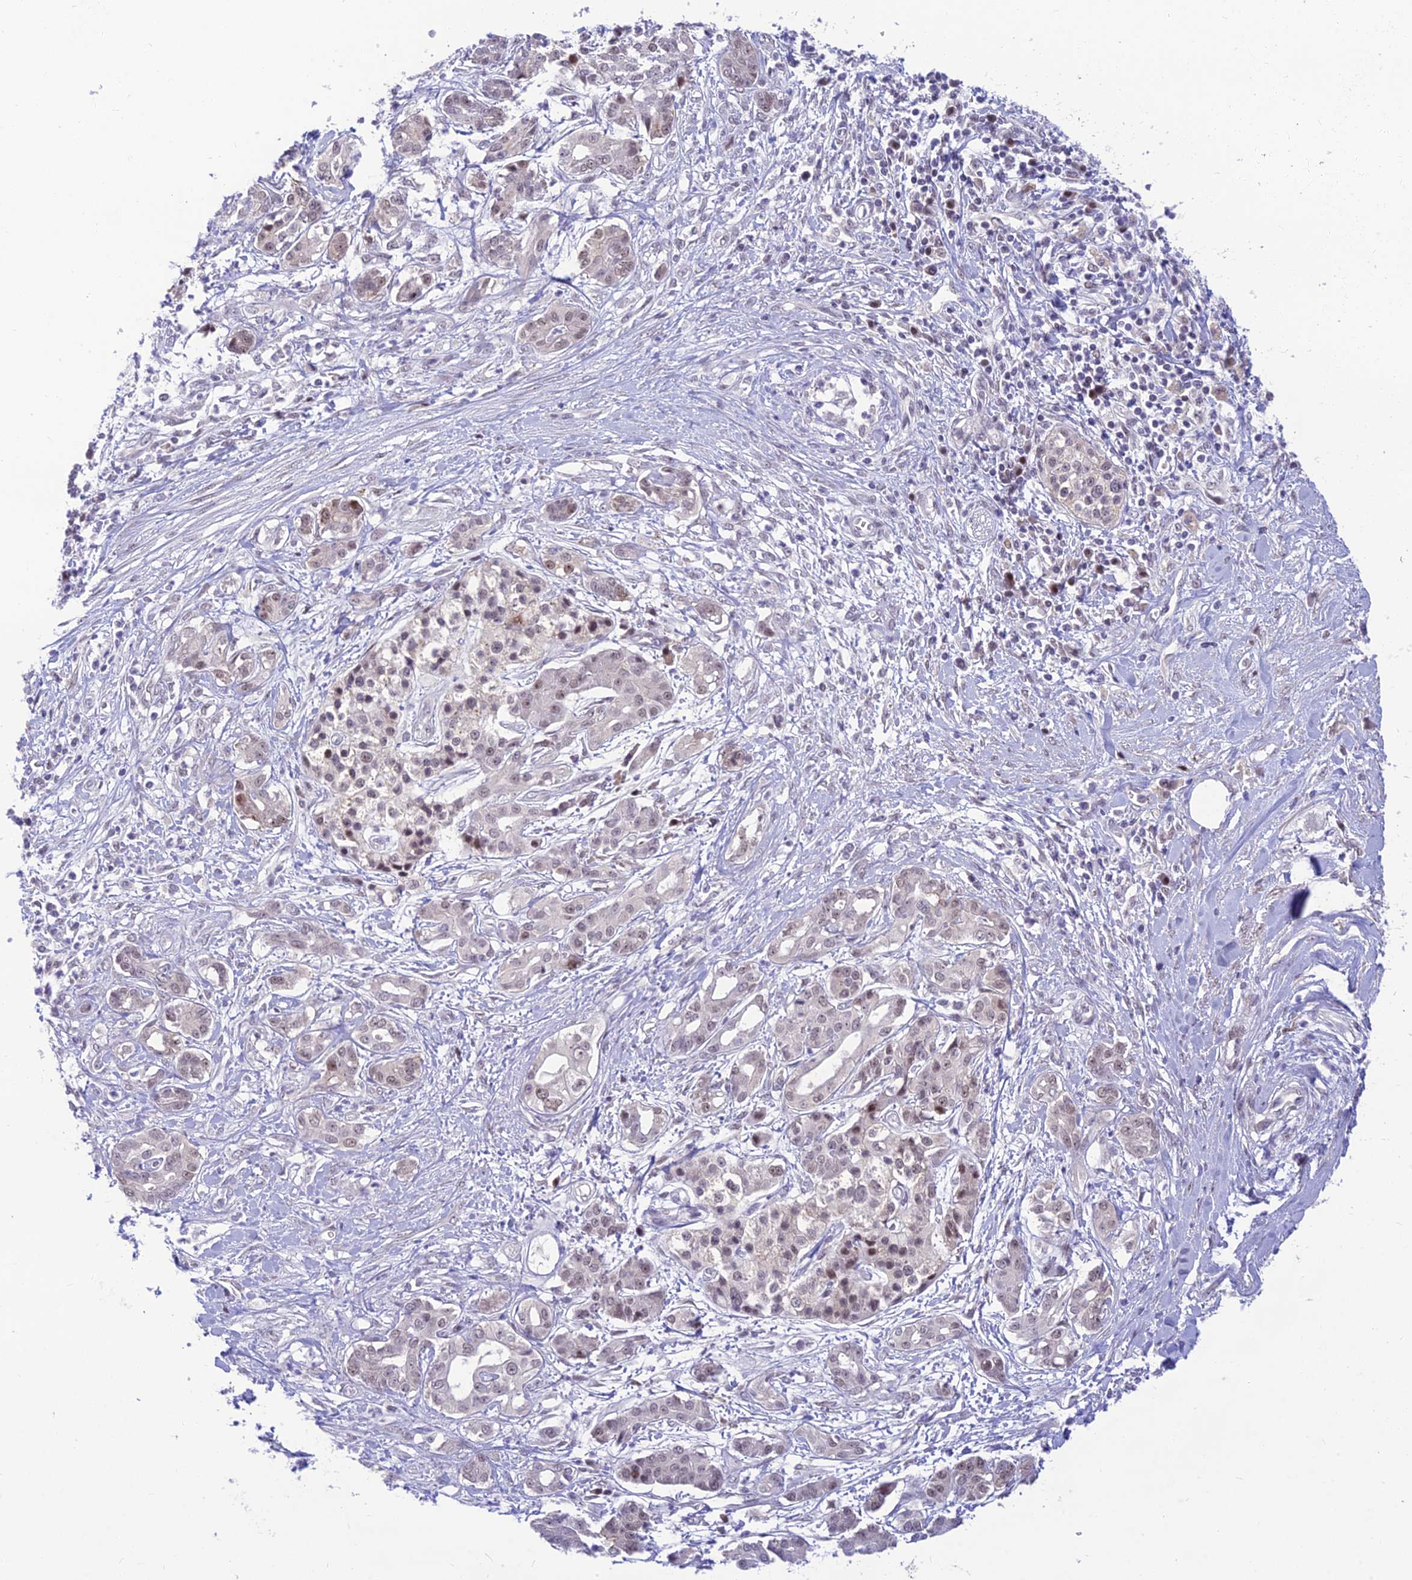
{"staining": {"intensity": "weak", "quantity": "25%-75%", "location": "nuclear"}, "tissue": "pancreatic cancer", "cell_type": "Tumor cells", "image_type": "cancer", "snomed": [{"axis": "morphology", "description": "Adenocarcinoma, NOS"}, {"axis": "topography", "description": "Pancreas"}], "caption": "Immunohistochemistry (IHC) (DAB (3,3'-diaminobenzidine)) staining of human pancreatic cancer exhibits weak nuclear protein staining in about 25%-75% of tumor cells.", "gene": "ASPDH", "patient": {"sex": "female", "age": 56}}